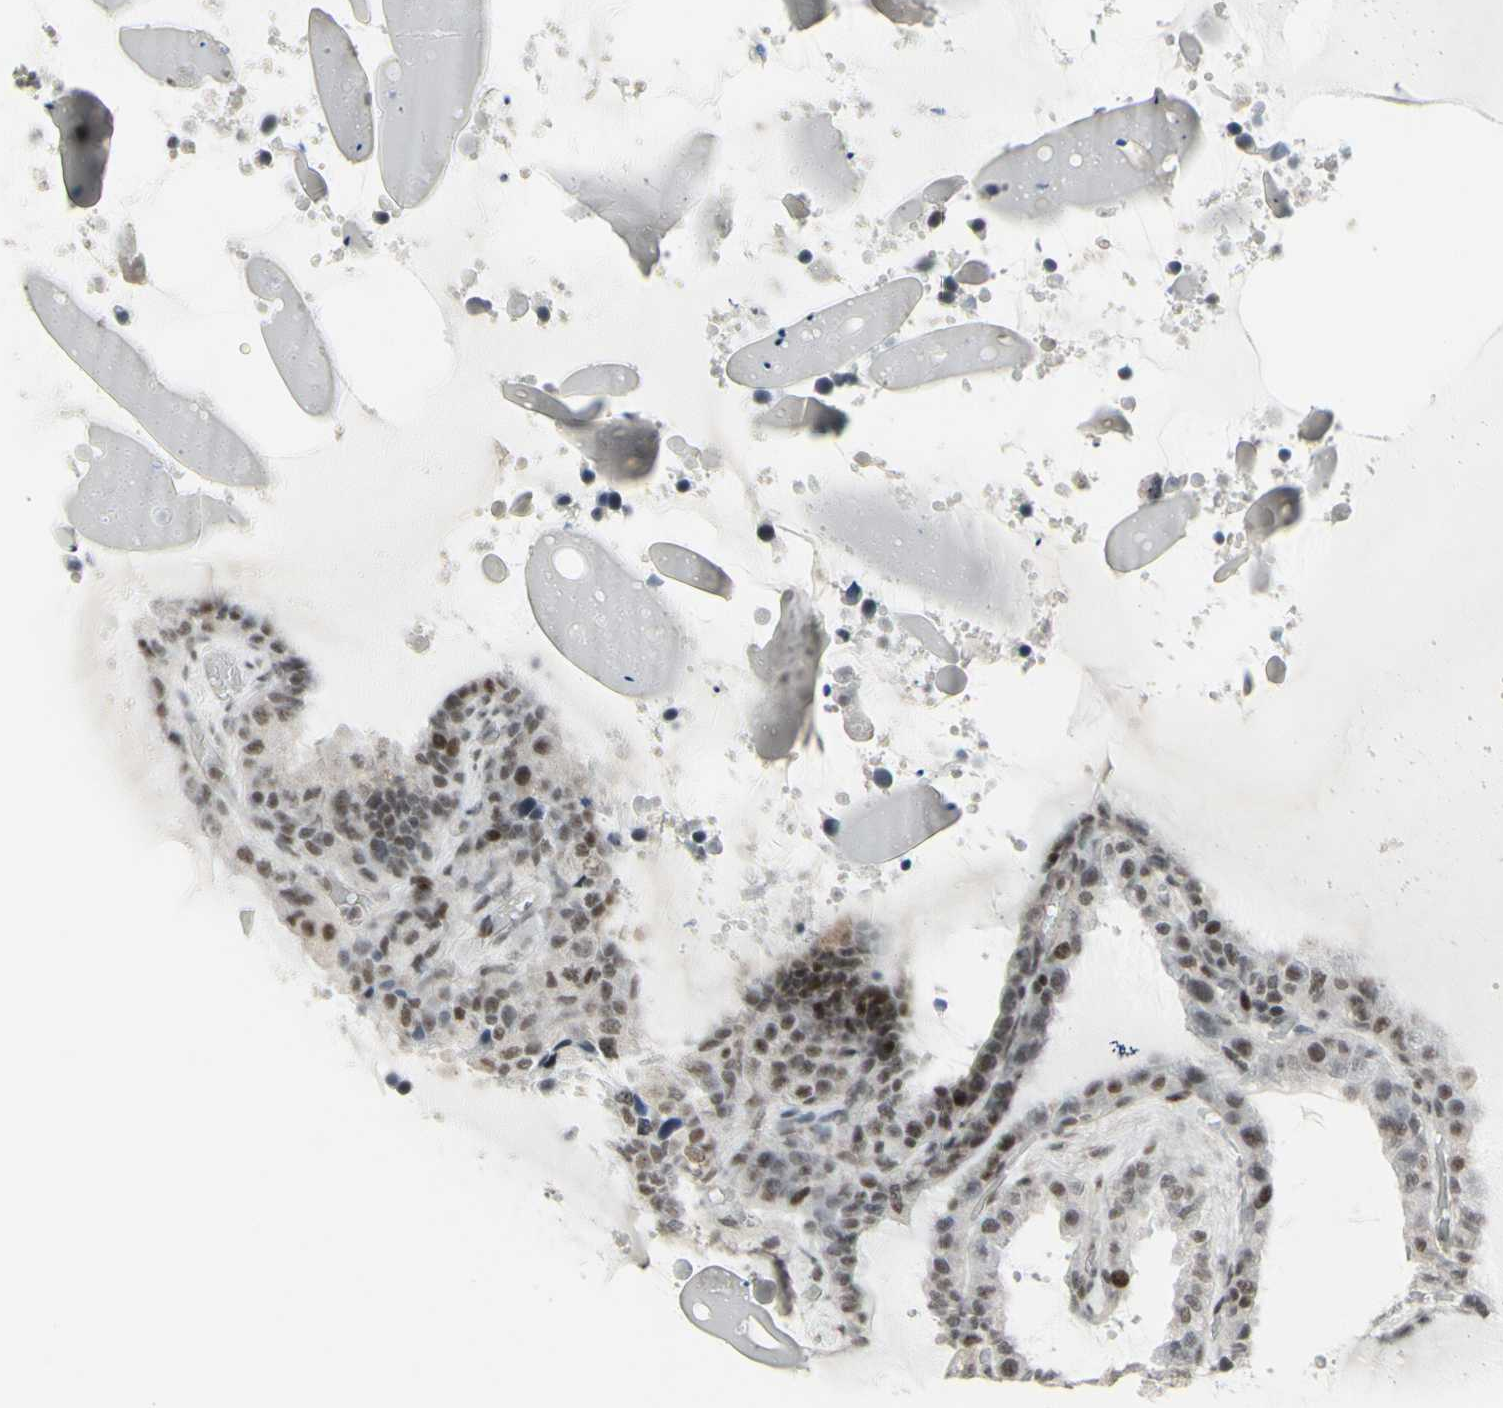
{"staining": {"intensity": "moderate", "quantity": "25%-75%", "location": "nuclear"}, "tissue": "seminal vesicle", "cell_type": "Glandular cells", "image_type": "normal", "snomed": [{"axis": "morphology", "description": "Normal tissue, NOS"}, {"axis": "topography", "description": "Seminal veicle"}], "caption": "Human seminal vesicle stained with a brown dye reveals moderate nuclear positive staining in about 25%-75% of glandular cells.", "gene": "SUPT6H", "patient": {"sex": "male", "age": 46}}